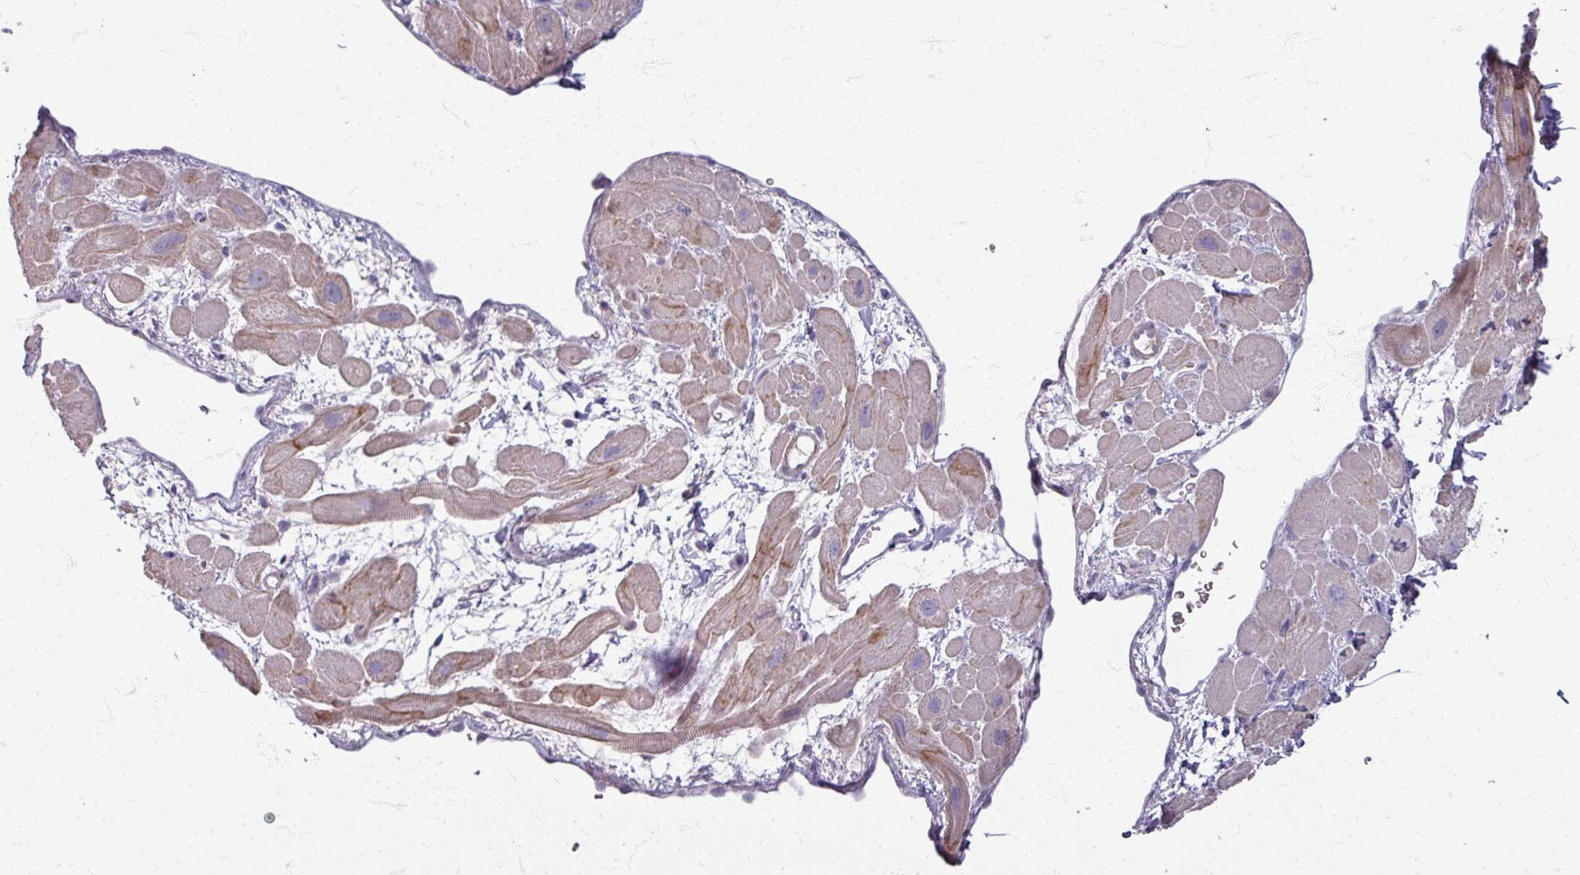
{"staining": {"intensity": "weak", "quantity": "25%-75%", "location": "cytoplasmic/membranous"}, "tissue": "heart muscle", "cell_type": "Cardiomyocytes", "image_type": "normal", "snomed": [{"axis": "morphology", "description": "Normal tissue, NOS"}, {"axis": "topography", "description": "Heart"}], "caption": "Protein staining displays weak cytoplasmic/membranous expression in about 25%-75% of cardiomyocytes in normal heart muscle.", "gene": "TTLL7", "patient": {"sex": "male", "age": 49}}